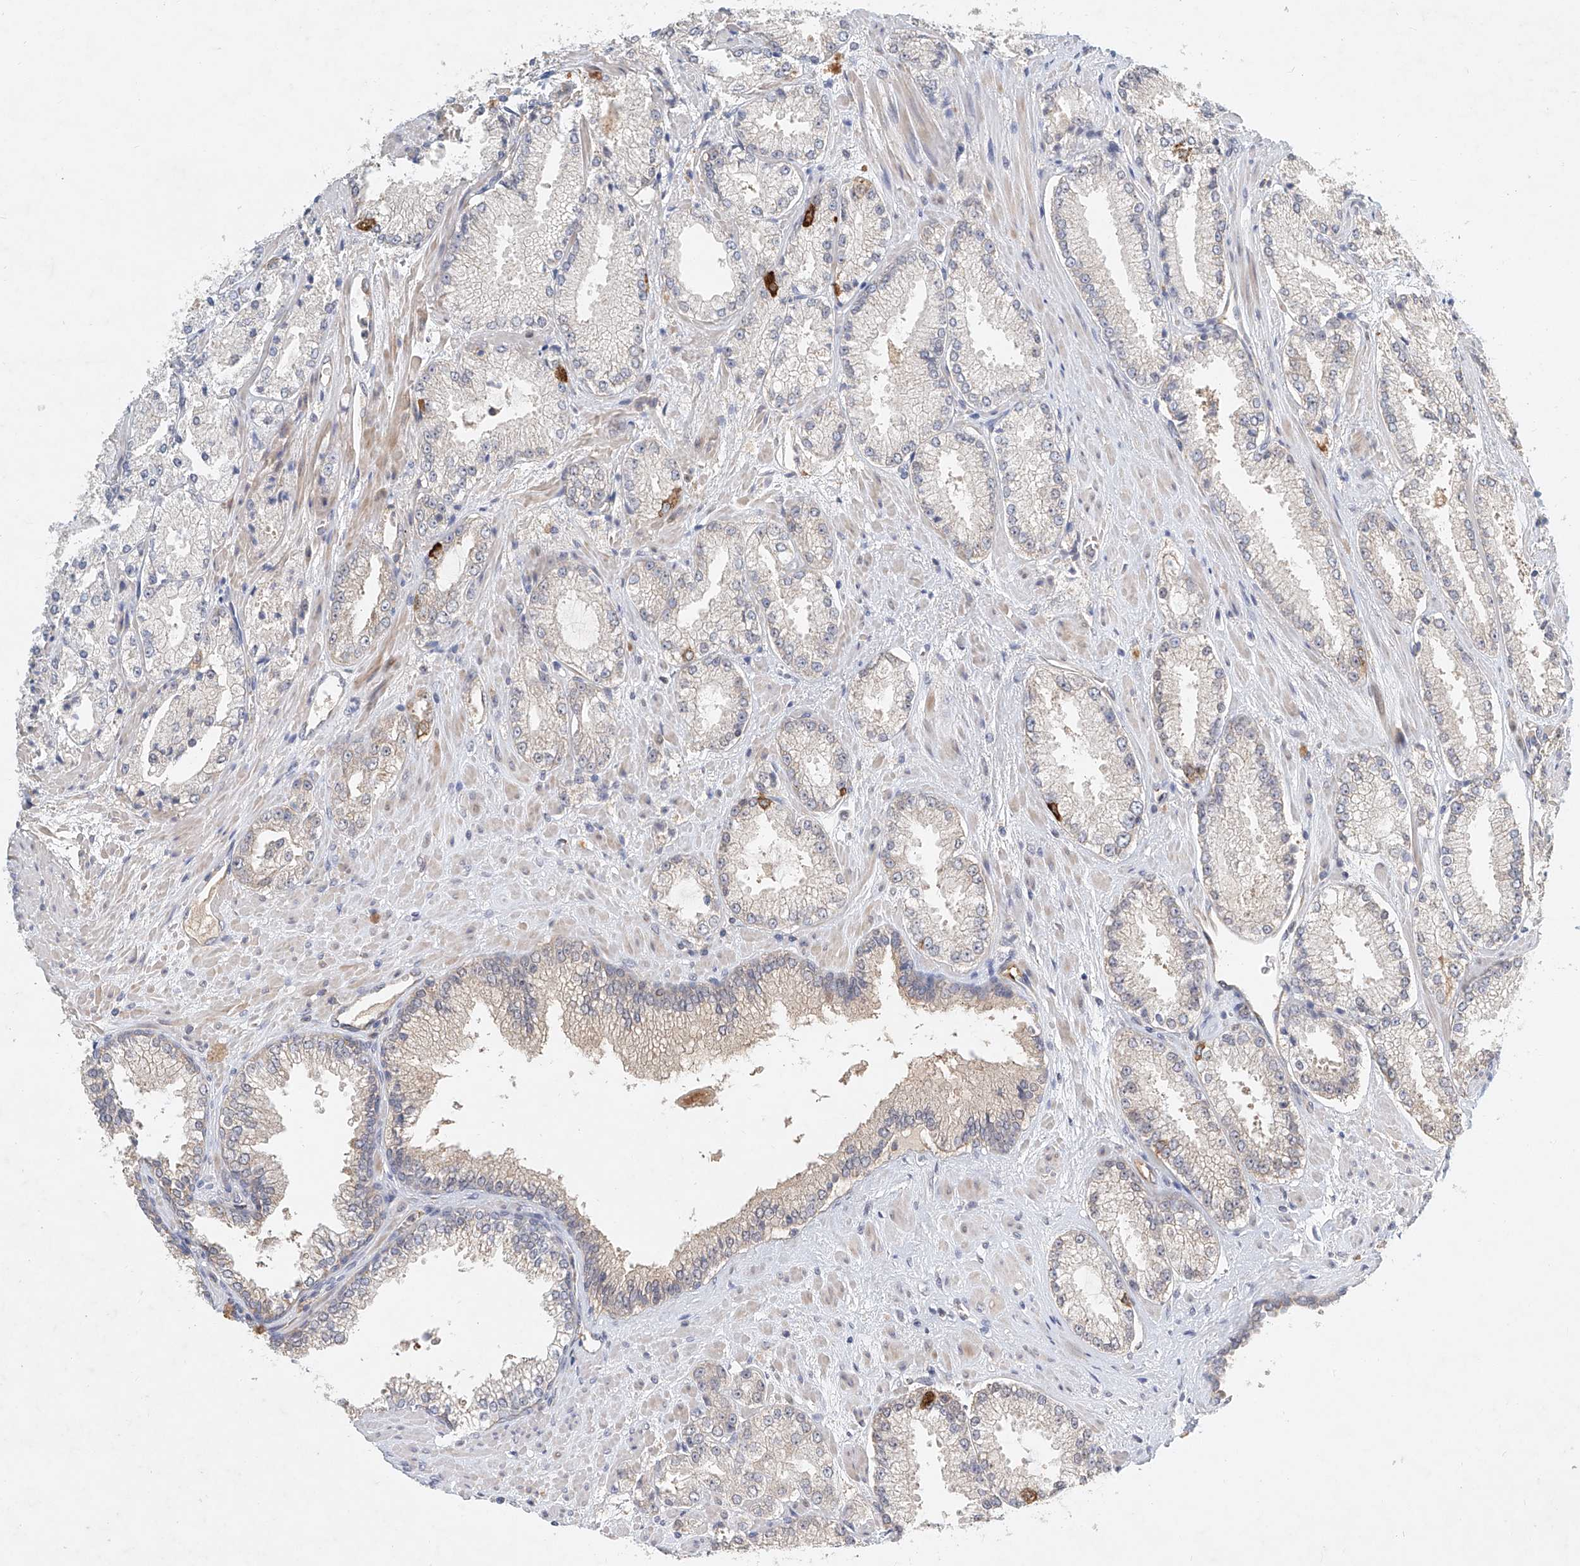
{"staining": {"intensity": "negative", "quantity": "none", "location": "none"}, "tissue": "prostate cancer", "cell_type": "Tumor cells", "image_type": "cancer", "snomed": [{"axis": "morphology", "description": "Adenocarcinoma, High grade"}, {"axis": "topography", "description": "Prostate"}], "caption": "This is a histopathology image of immunohistochemistry staining of prostate cancer (adenocarcinoma (high-grade)), which shows no expression in tumor cells.", "gene": "CARMIL1", "patient": {"sex": "male", "age": 73}}